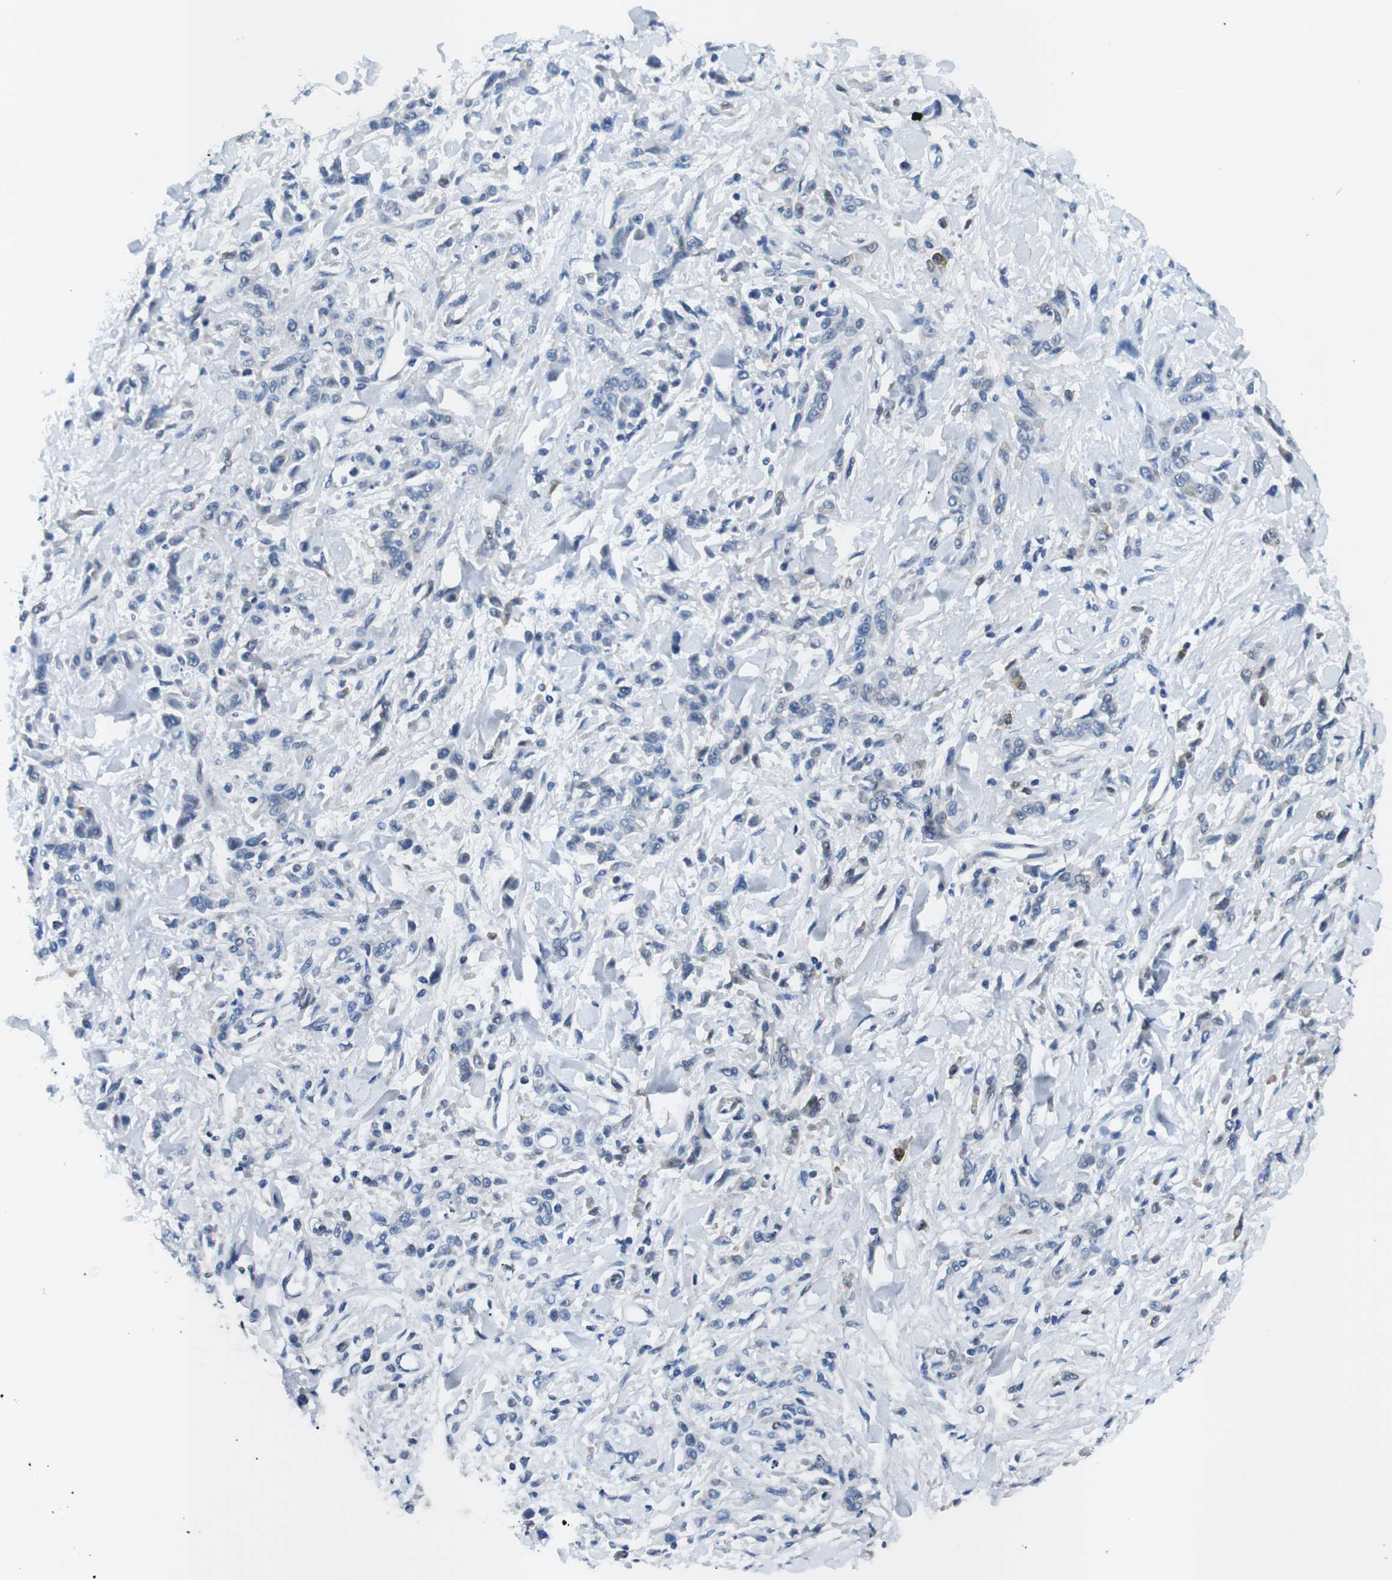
{"staining": {"intensity": "weak", "quantity": "<25%", "location": "cytoplasmic/membranous"}, "tissue": "stomach cancer", "cell_type": "Tumor cells", "image_type": "cancer", "snomed": [{"axis": "morphology", "description": "Normal tissue, NOS"}, {"axis": "morphology", "description": "Adenocarcinoma, NOS"}, {"axis": "topography", "description": "Stomach"}], "caption": "Immunohistochemistry of human stomach adenocarcinoma shows no positivity in tumor cells.", "gene": "PHLDA1", "patient": {"sex": "male", "age": 82}}